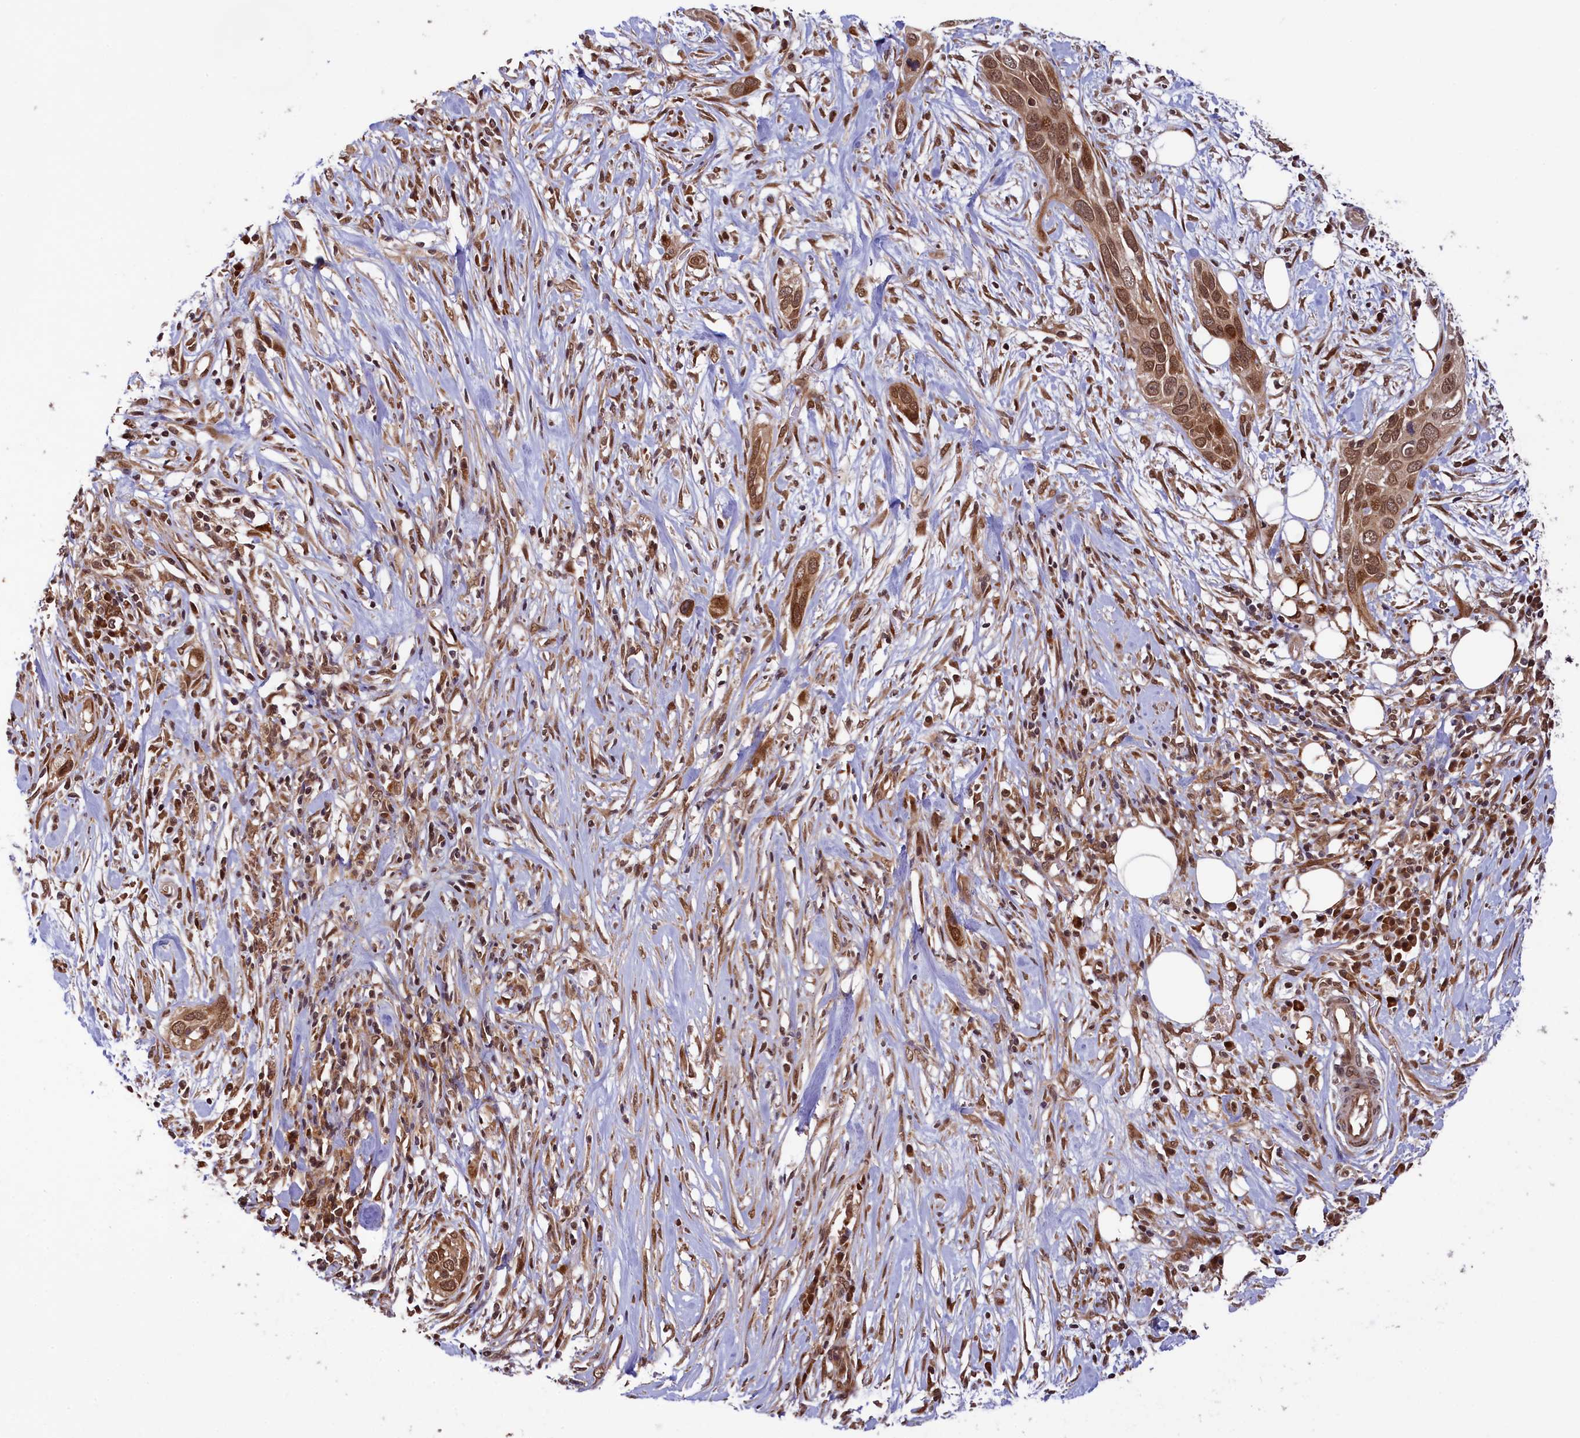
{"staining": {"intensity": "moderate", "quantity": ">75%", "location": "cytoplasmic/membranous,nuclear"}, "tissue": "pancreatic cancer", "cell_type": "Tumor cells", "image_type": "cancer", "snomed": [{"axis": "morphology", "description": "Adenocarcinoma, NOS"}, {"axis": "topography", "description": "Pancreas"}], "caption": "Pancreatic adenocarcinoma stained with DAB (3,3'-diaminobenzidine) immunohistochemistry (IHC) reveals medium levels of moderate cytoplasmic/membranous and nuclear positivity in about >75% of tumor cells. The protein is shown in brown color, while the nuclei are stained blue.", "gene": "NAE1", "patient": {"sex": "female", "age": 60}}